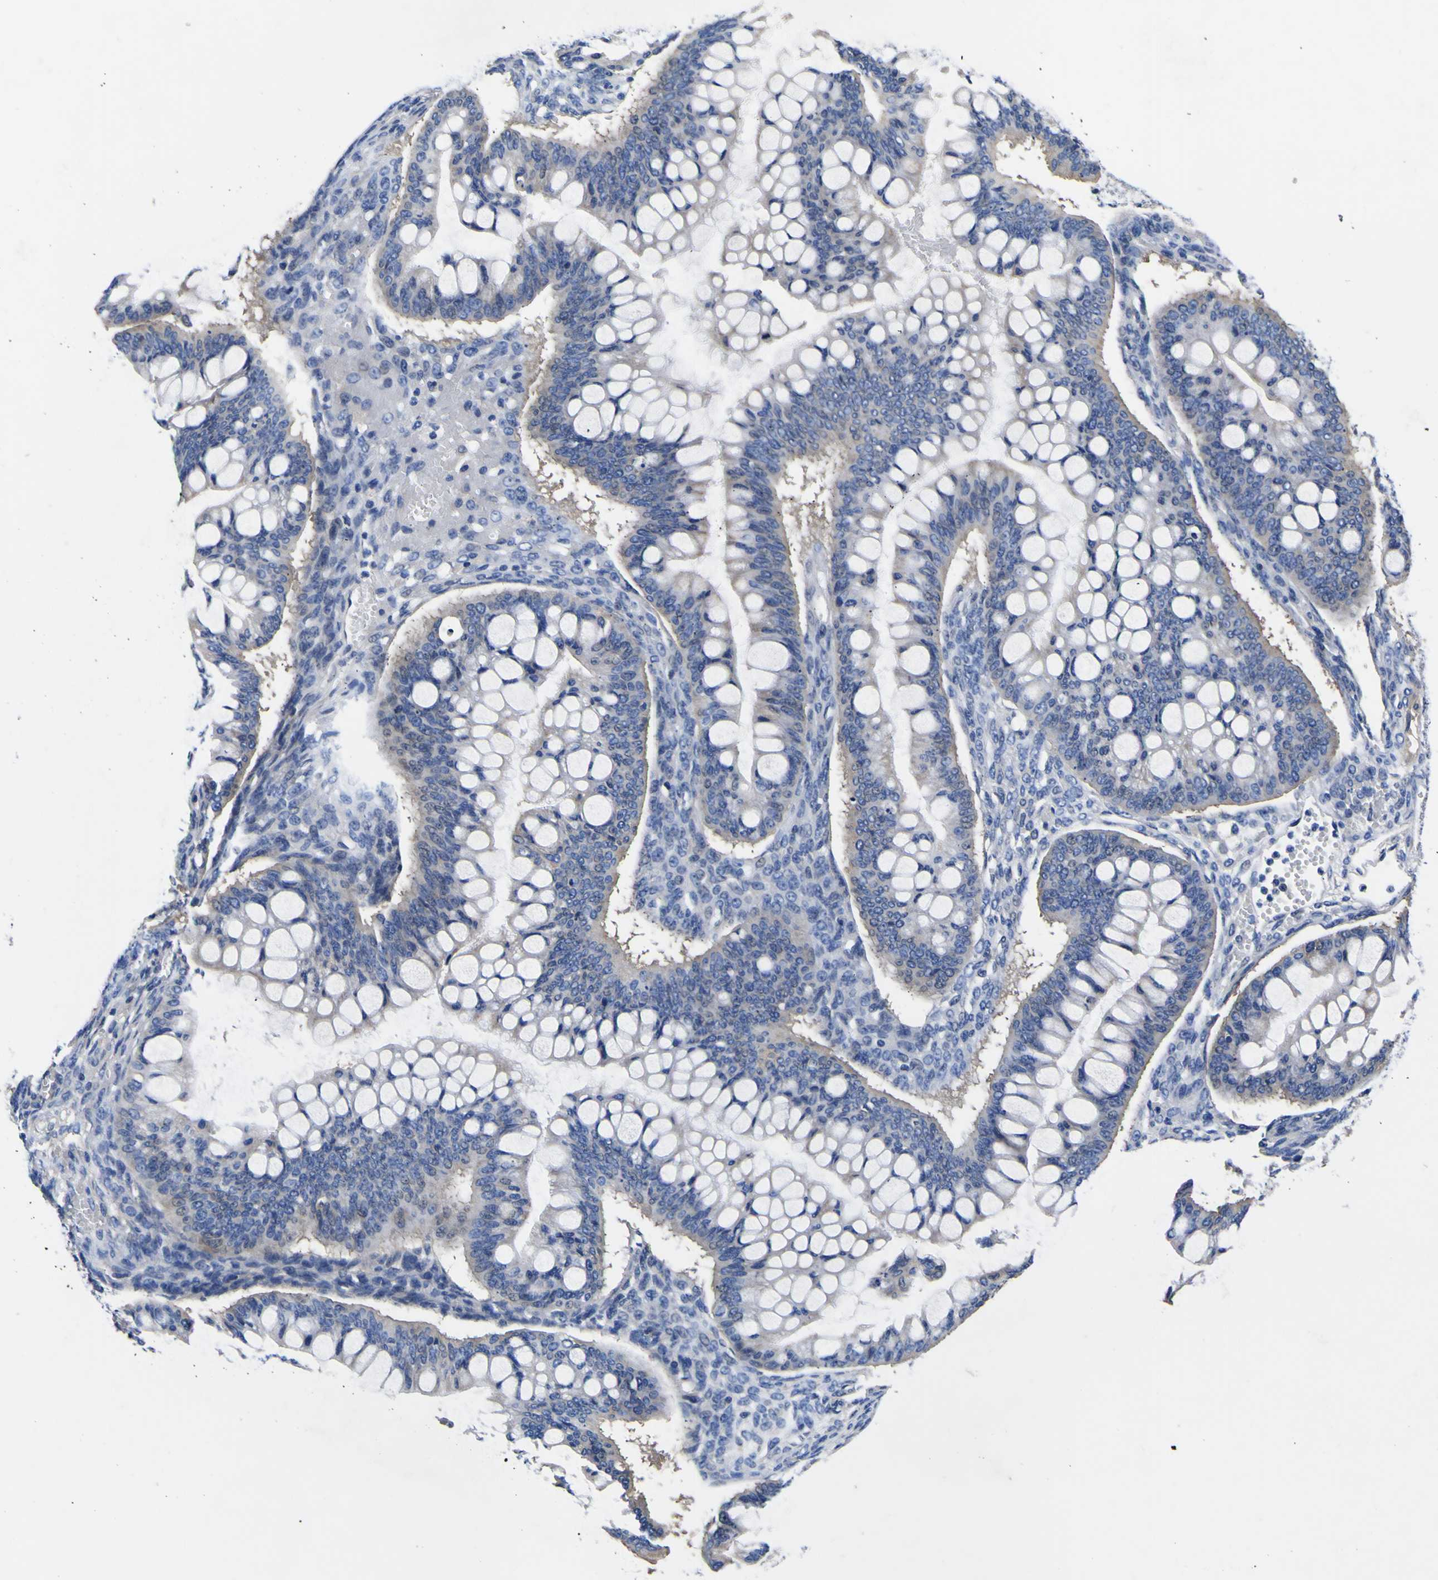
{"staining": {"intensity": "negative", "quantity": "none", "location": "none"}, "tissue": "ovarian cancer", "cell_type": "Tumor cells", "image_type": "cancer", "snomed": [{"axis": "morphology", "description": "Cystadenocarcinoma, mucinous, NOS"}, {"axis": "topography", "description": "Ovary"}], "caption": "Tumor cells show no significant protein positivity in ovarian cancer.", "gene": "VASN", "patient": {"sex": "female", "age": 73}}